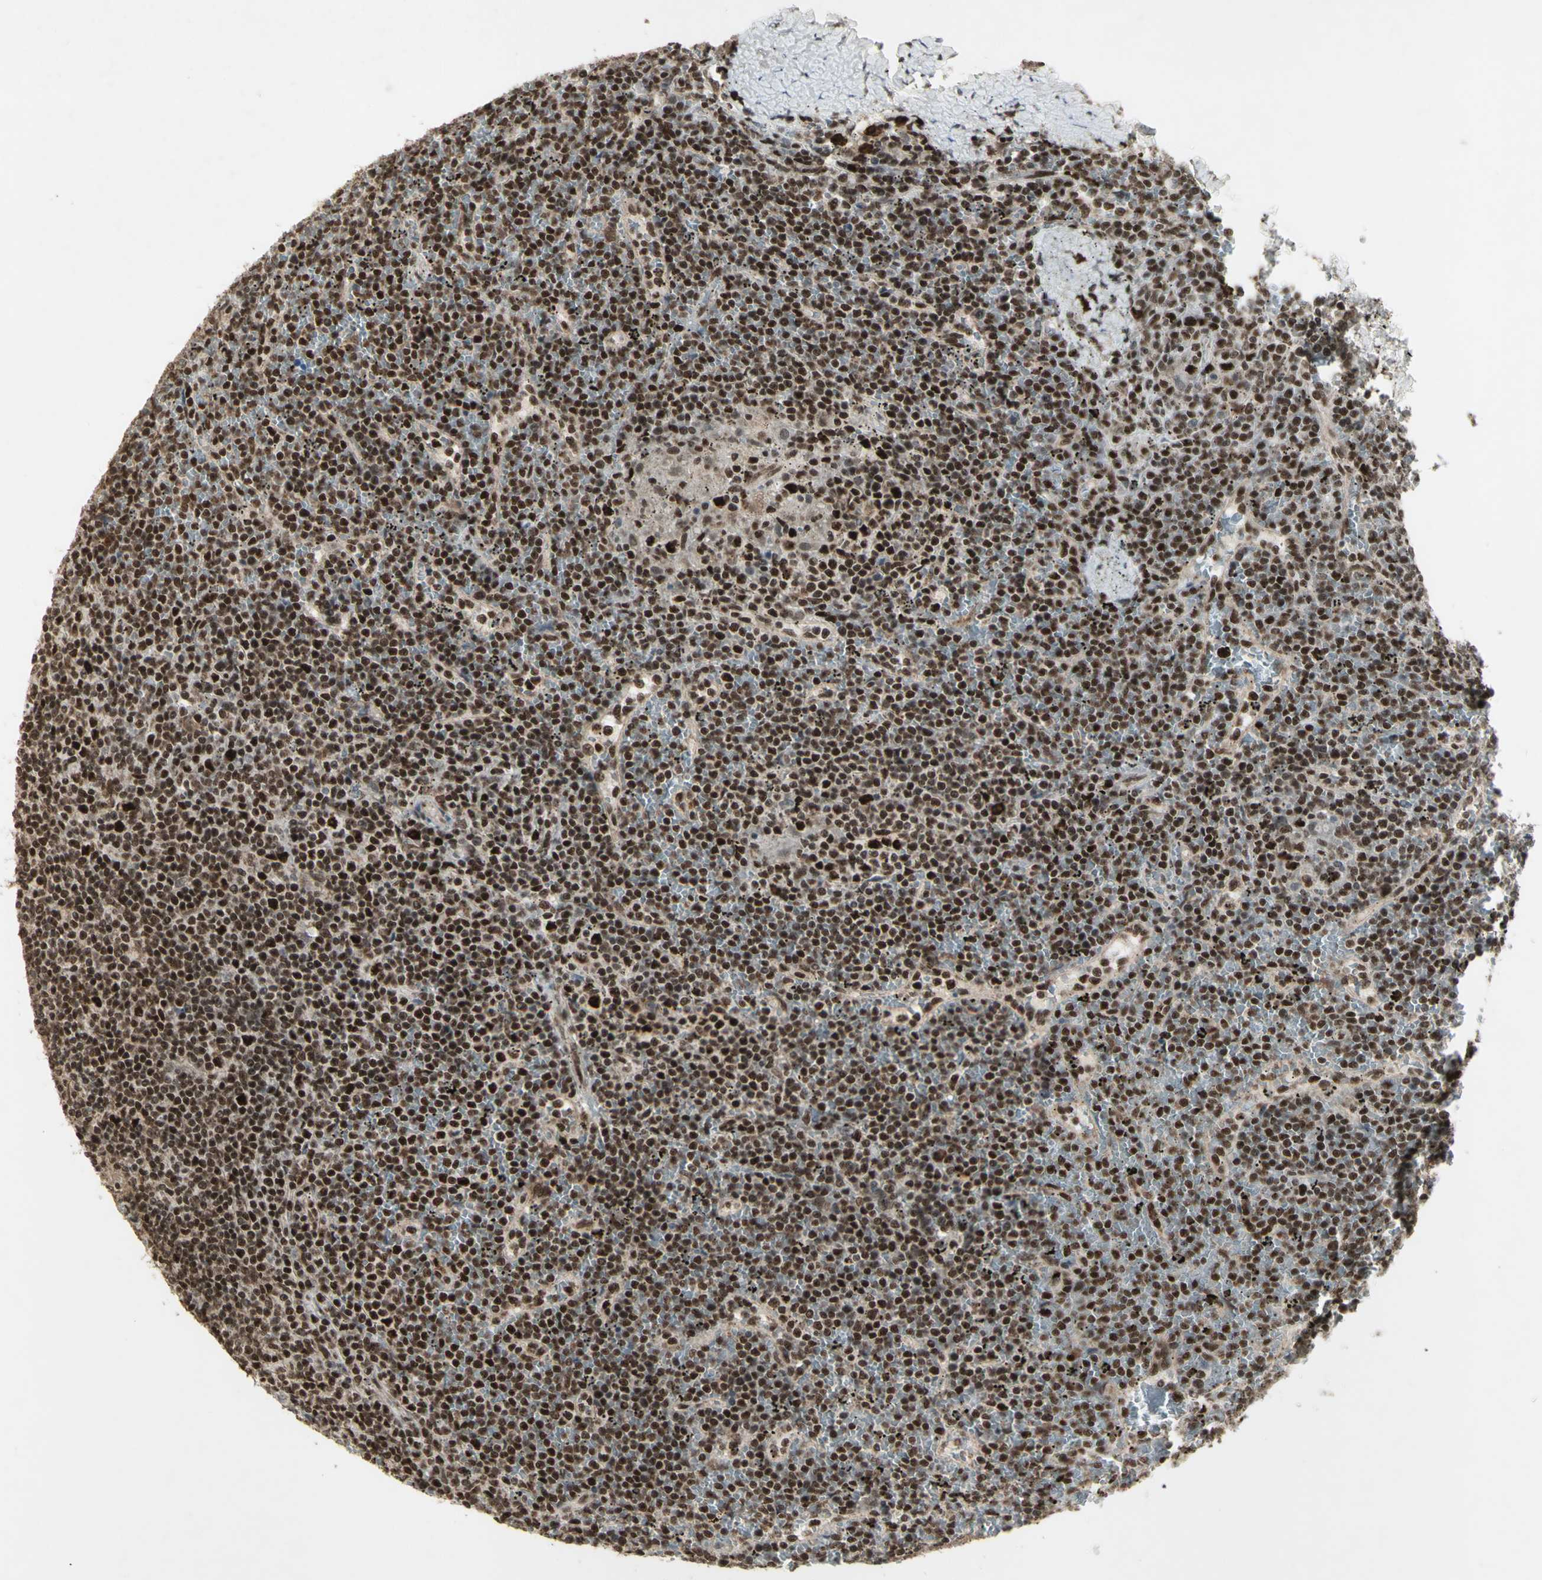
{"staining": {"intensity": "strong", "quantity": ">75%", "location": "nuclear"}, "tissue": "lymphoma", "cell_type": "Tumor cells", "image_type": "cancer", "snomed": [{"axis": "morphology", "description": "Malignant lymphoma, non-Hodgkin's type, Low grade"}, {"axis": "topography", "description": "Spleen"}], "caption": "A photomicrograph of human low-grade malignant lymphoma, non-Hodgkin's type stained for a protein shows strong nuclear brown staining in tumor cells.", "gene": "CCNT1", "patient": {"sex": "female", "age": 19}}